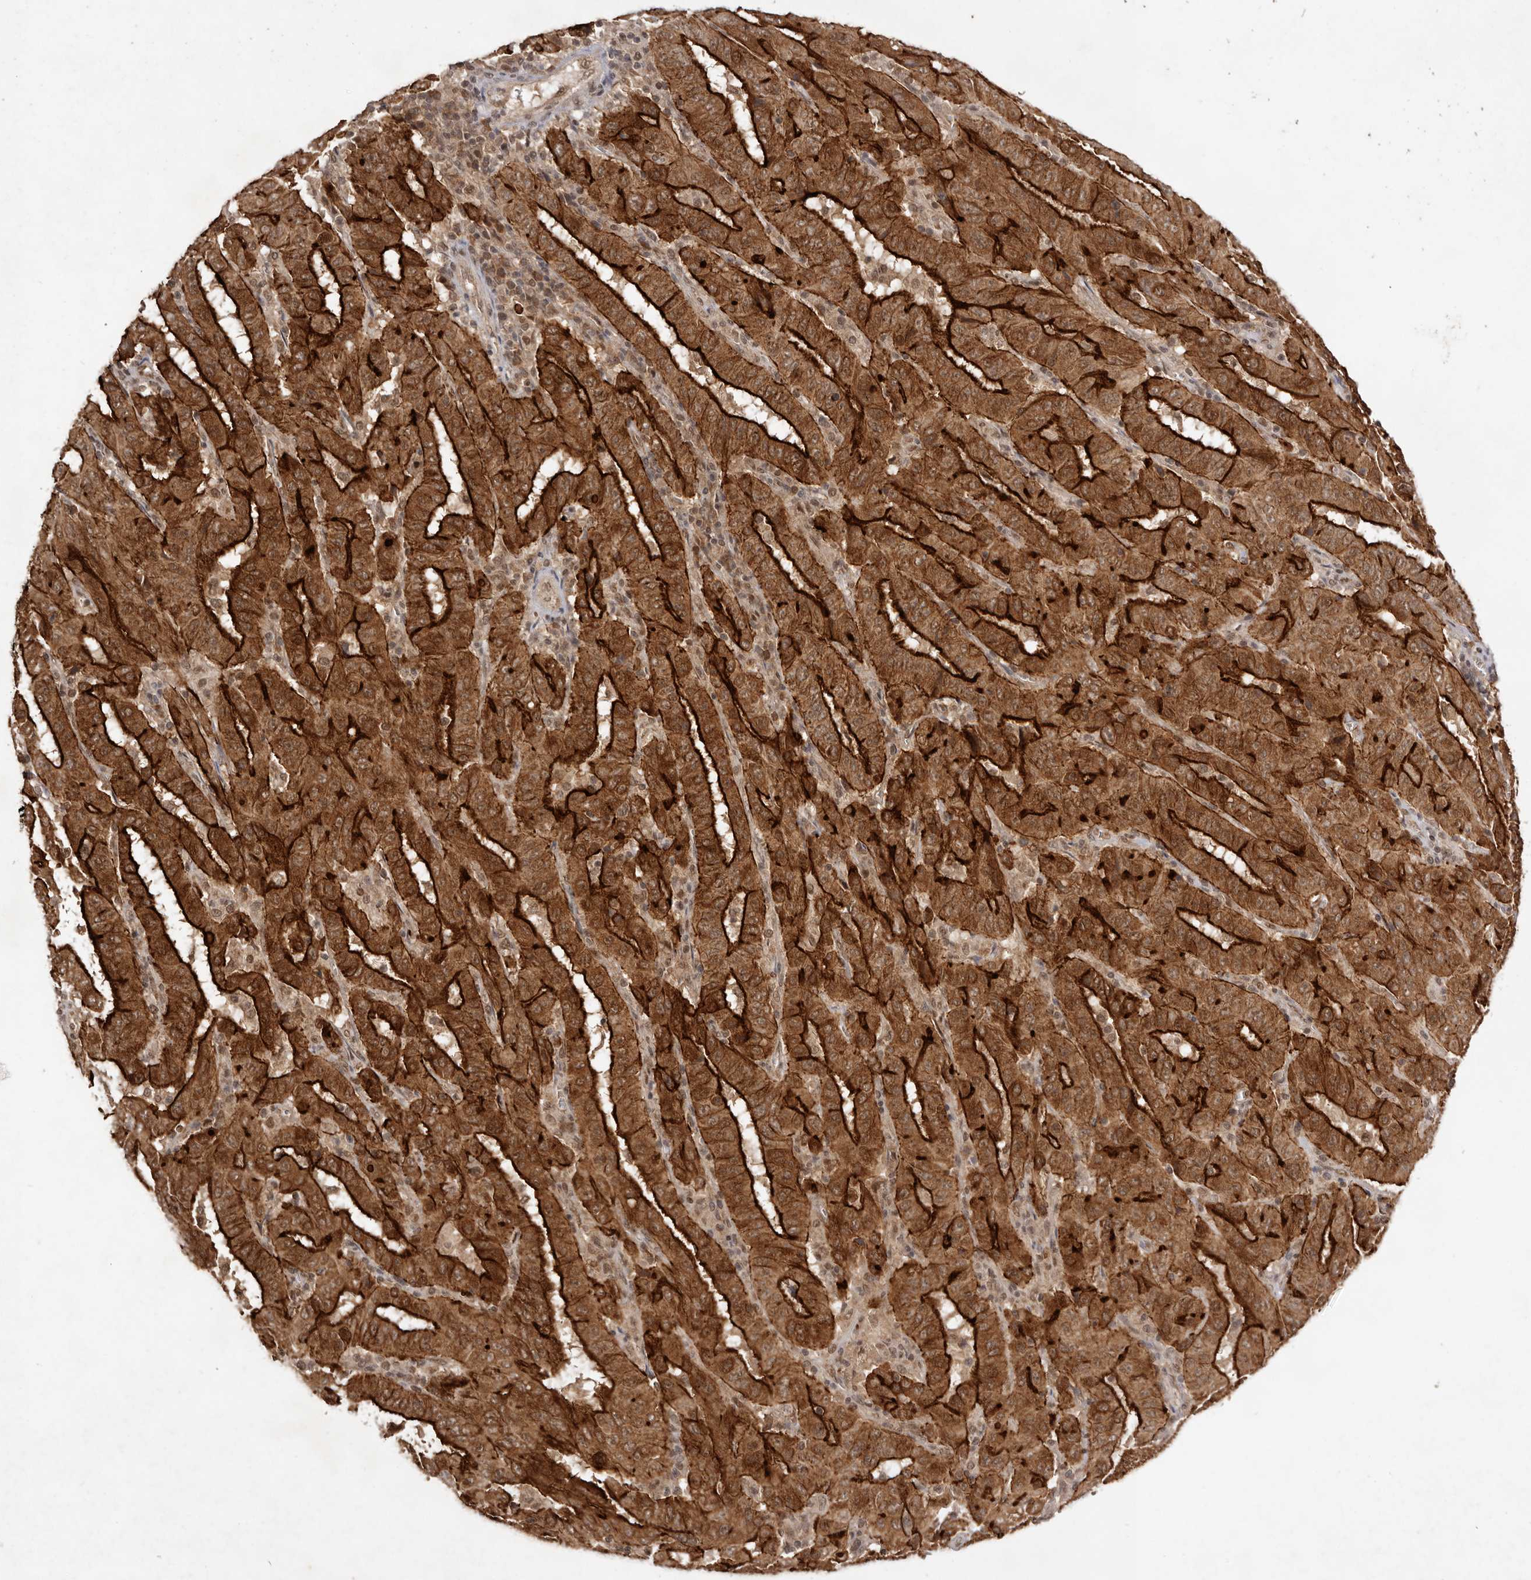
{"staining": {"intensity": "strong", "quantity": ">75%", "location": "cytoplasmic/membranous"}, "tissue": "pancreatic cancer", "cell_type": "Tumor cells", "image_type": "cancer", "snomed": [{"axis": "morphology", "description": "Adenocarcinoma, NOS"}, {"axis": "topography", "description": "Pancreas"}], "caption": "IHC (DAB) staining of pancreatic cancer (adenocarcinoma) displays strong cytoplasmic/membranous protein staining in approximately >75% of tumor cells.", "gene": "TARS2", "patient": {"sex": "male", "age": 63}}